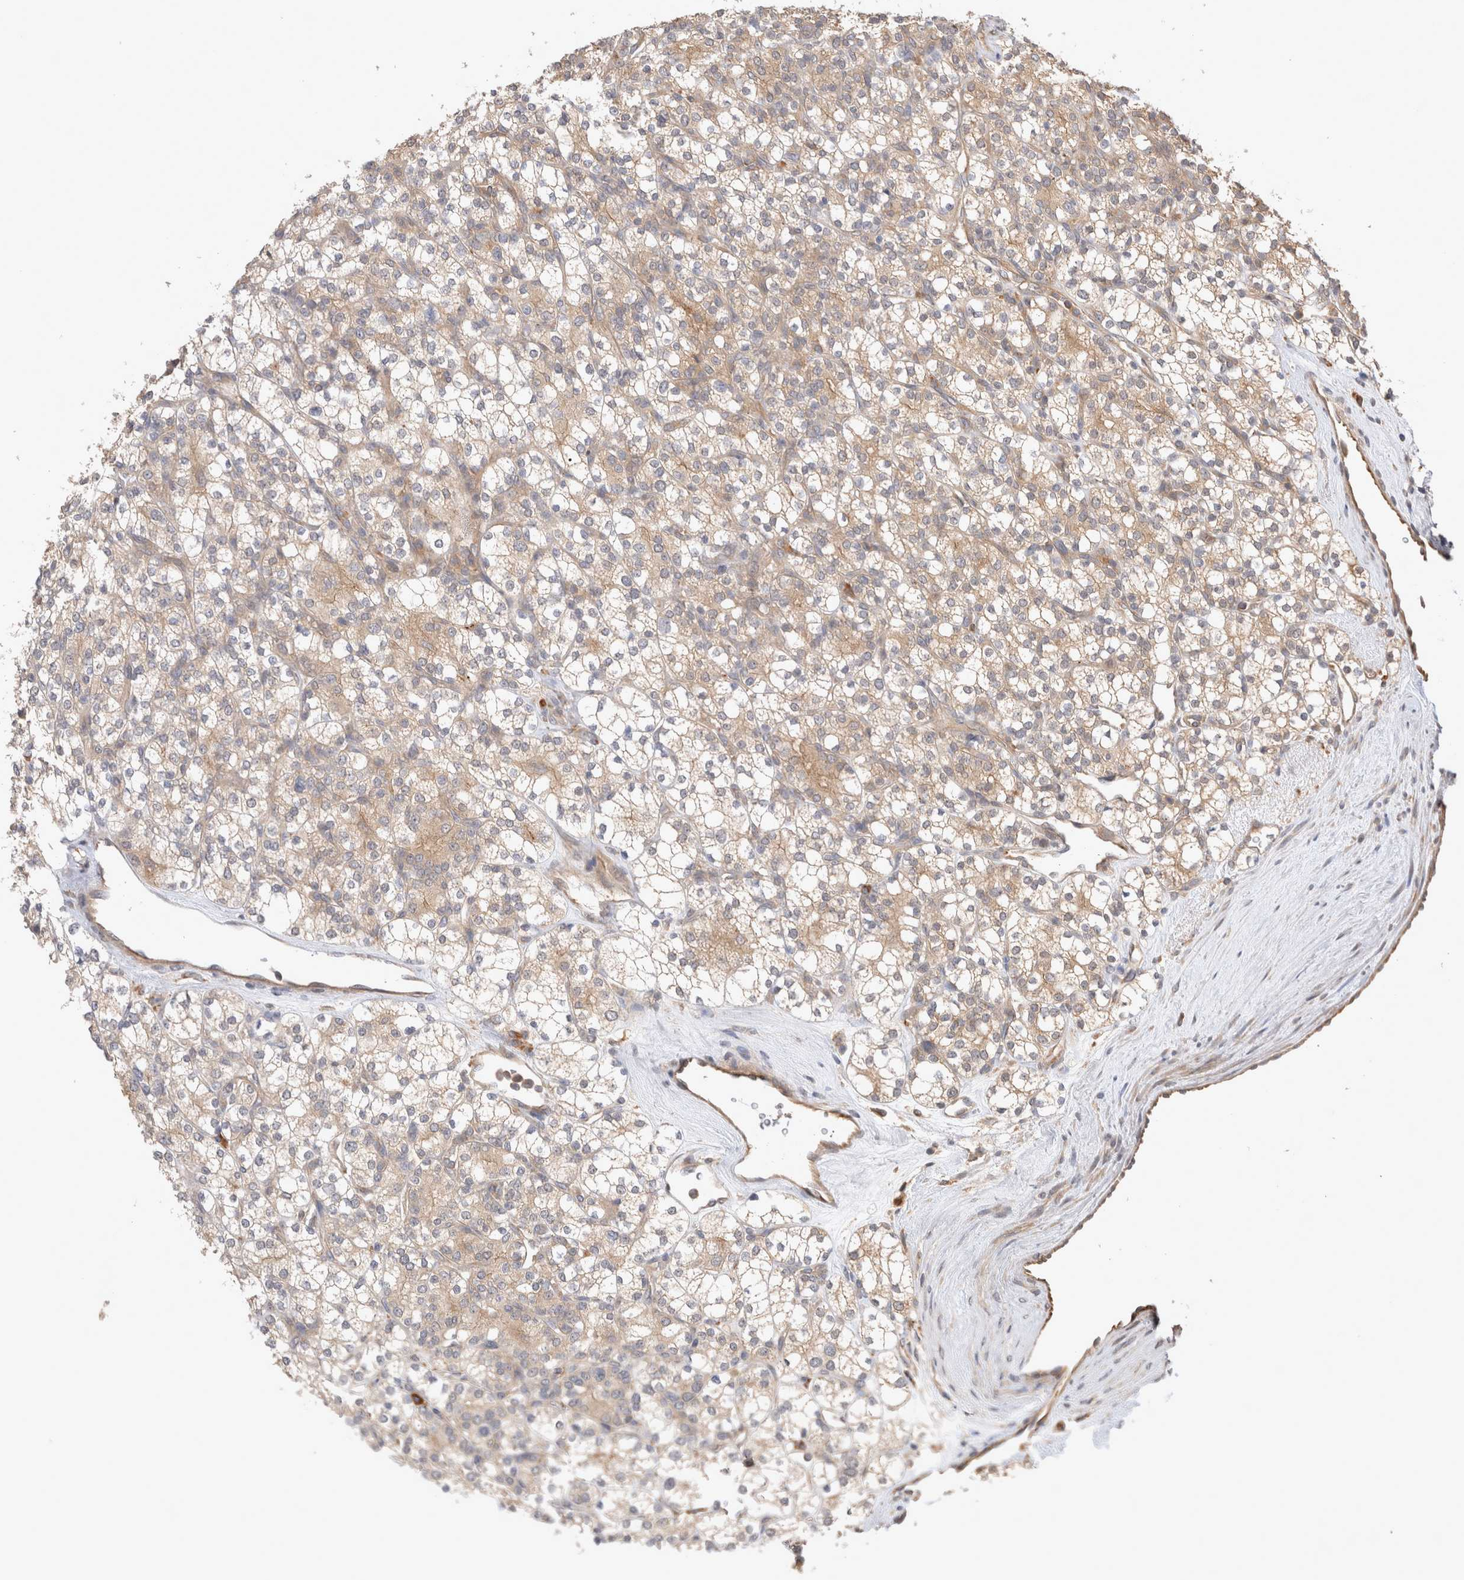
{"staining": {"intensity": "weak", "quantity": ">75%", "location": "cytoplasmic/membranous"}, "tissue": "renal cancer", "cell_type": "Tumor cells", "image_type": "cancer", "snomed": [{"axis": "morphology", "description": "Adenocarcinoma, NOS"}, {"axis": "topography", "description": "Kidney"}], "caption": "The micrograph exhibits a brown stain indicating the presence of a protein in the cytoplasmic/membranous of tumor cells in renal cancer (adenocarcinoma). The staining is performed using DAB brown chromogen to label protein expression. The nuclei are counter-stained blue using hematoxylin.", "gene": "VPS28", "patient": {"sex": "male", "age": 77}}